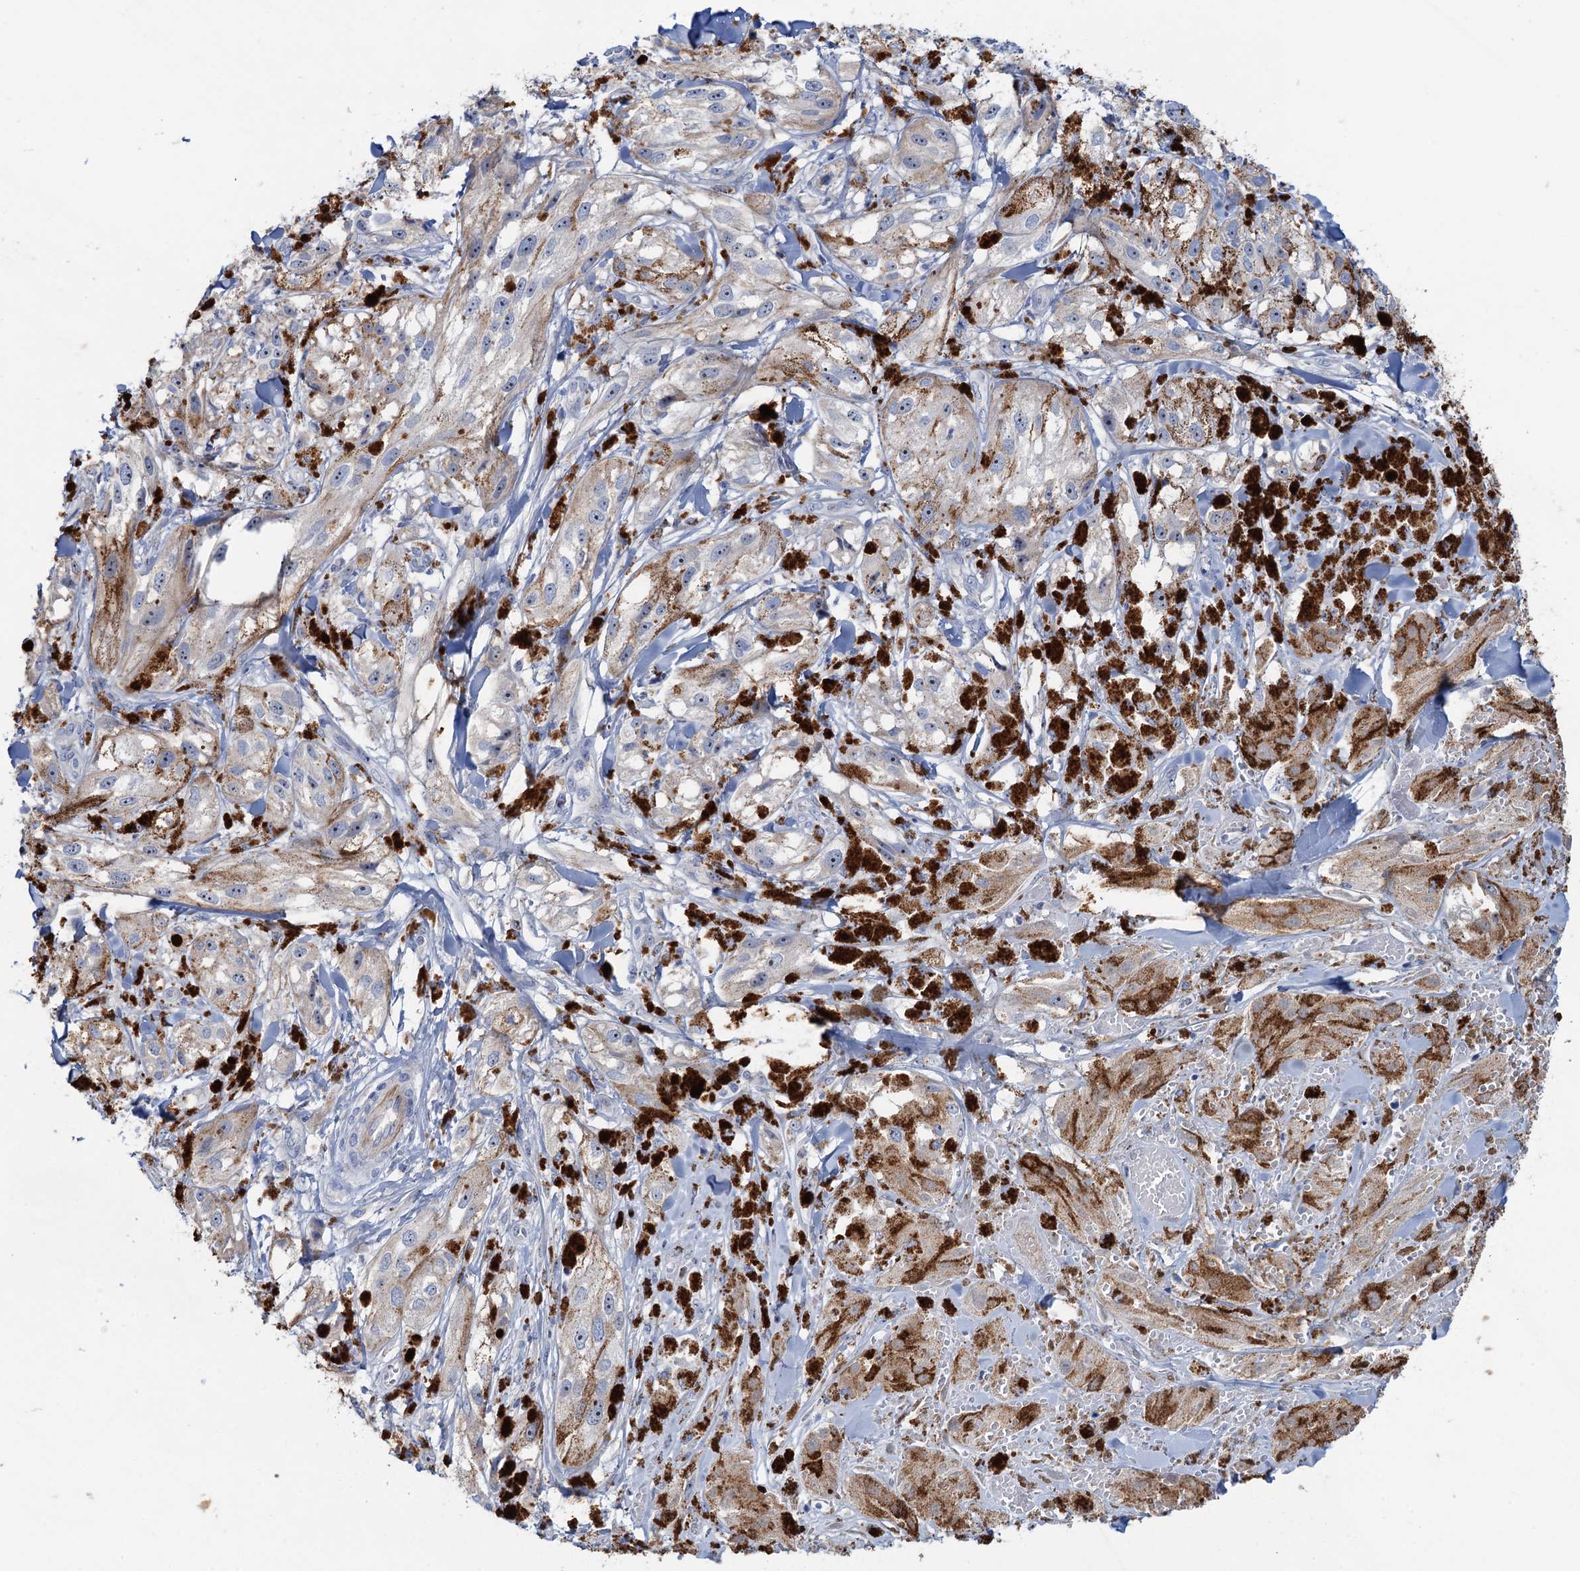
{"staining": {"intensity": "negative", "quantity": "none", "location": "none"}, "tissue": "melanoma", "cell_type": "Tumor cells", "image_type": "cancer", "snomed": [{"axis": "morphology", "description": "Malignant melanoma, NOS"}, {"axis": "topography", "description": "Skin"}], "caption": "This is a micrograph of immunohistochemistry staining of malignant melanoma, which shows no staining in tumor cells.", "gene": "PLLP", "patient": {"sex": "male", "age": 88}}